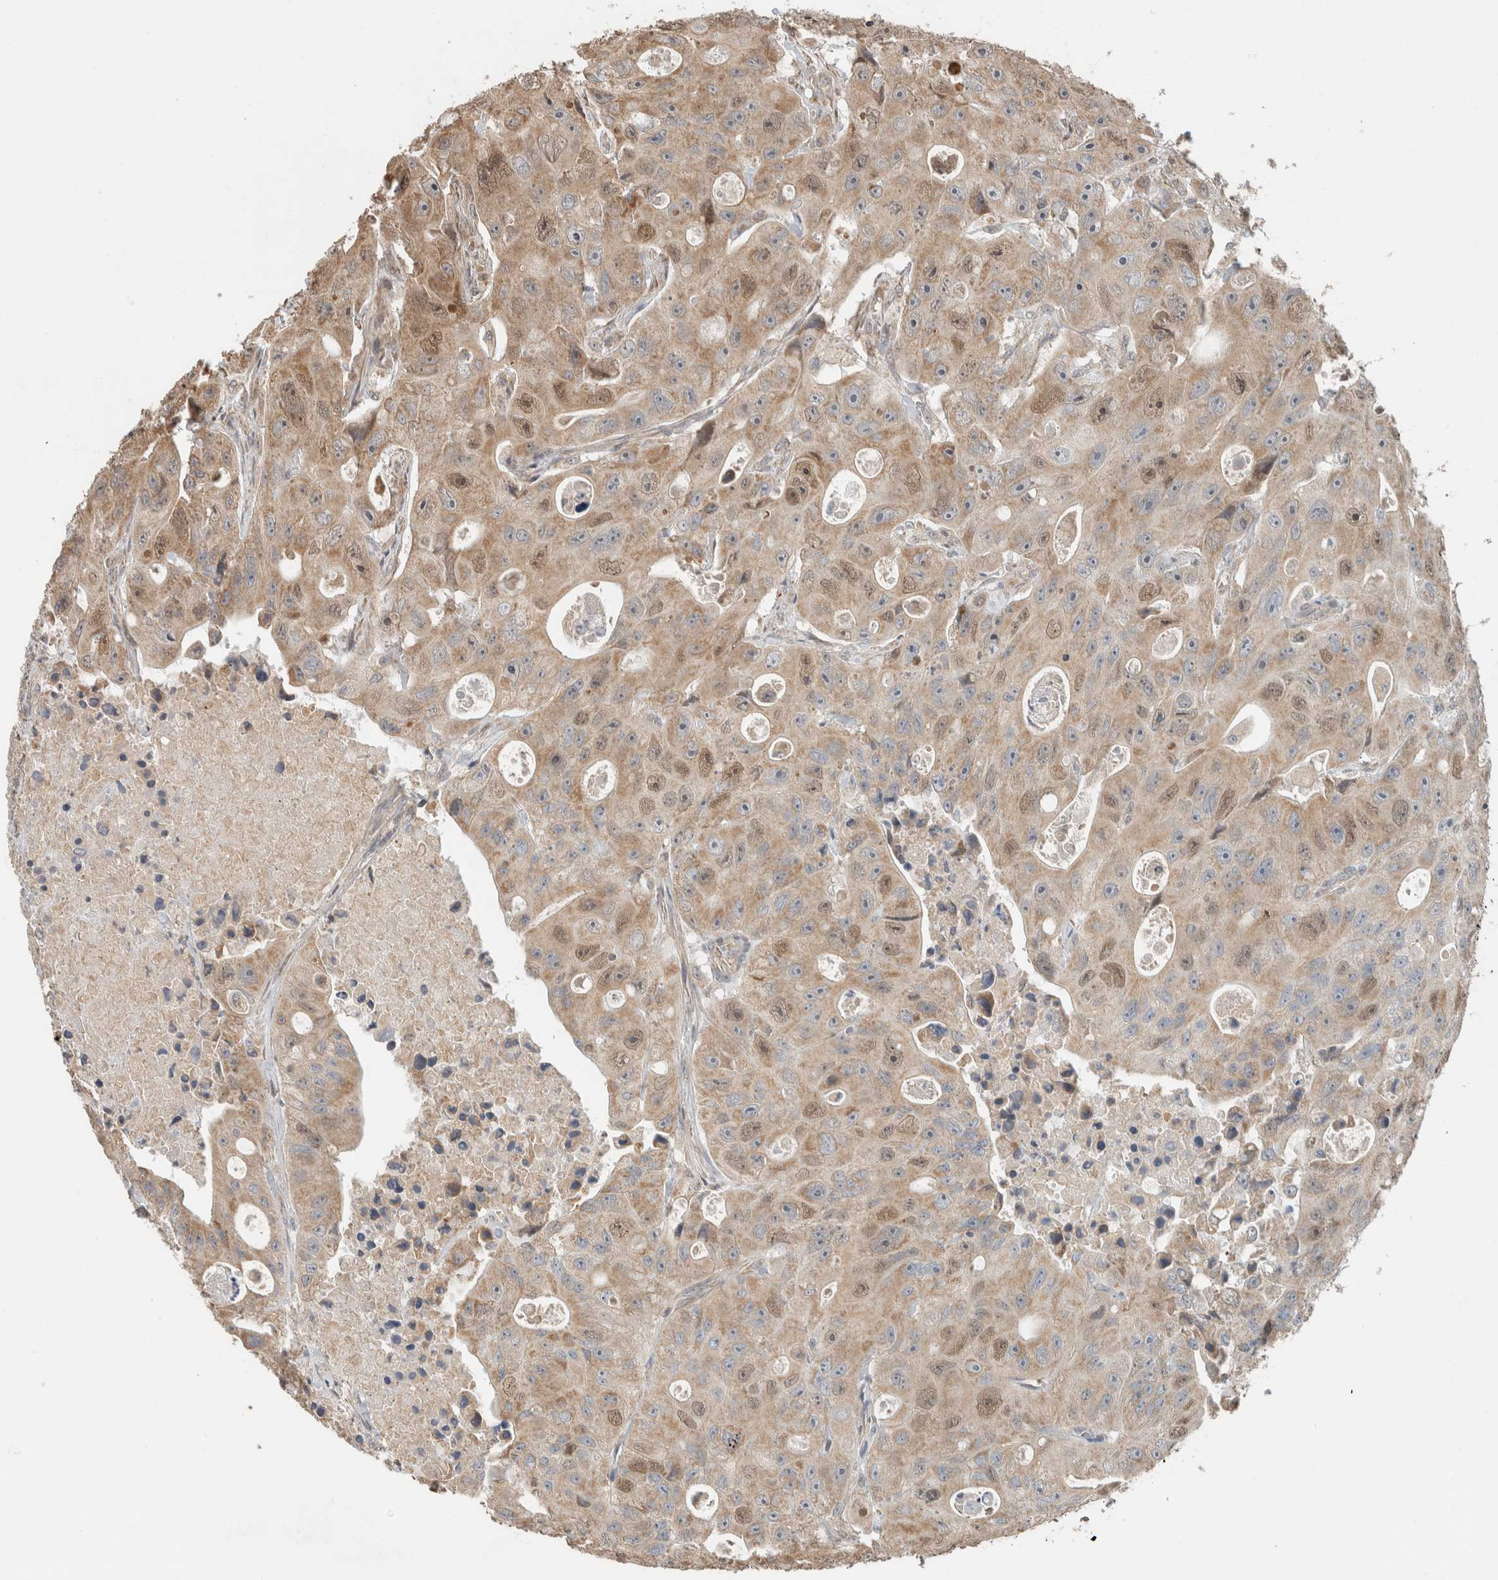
{"staining": {"intensity": "weak", "quantity": ">75%", "location": "cytoplasmic/membranous,nuclear"}, "tissue": "colorectal cancer", "cell_type": "Tumor cells", "image_type": "cancer", "snomed": [{"axis": "morphology", "description": "Adenocarcinoma, NOS"}, {"axis": "topography", "description": "Colon"}], "caption": "Tumor cells exhibit low levels of weak cytoplasmic/membranous and nuclear staining in approximately >75% of cells in human adenocarcinoma (colorectal).", "gene": "GINS4", "patient": {"sex": "female", "age": 46}}